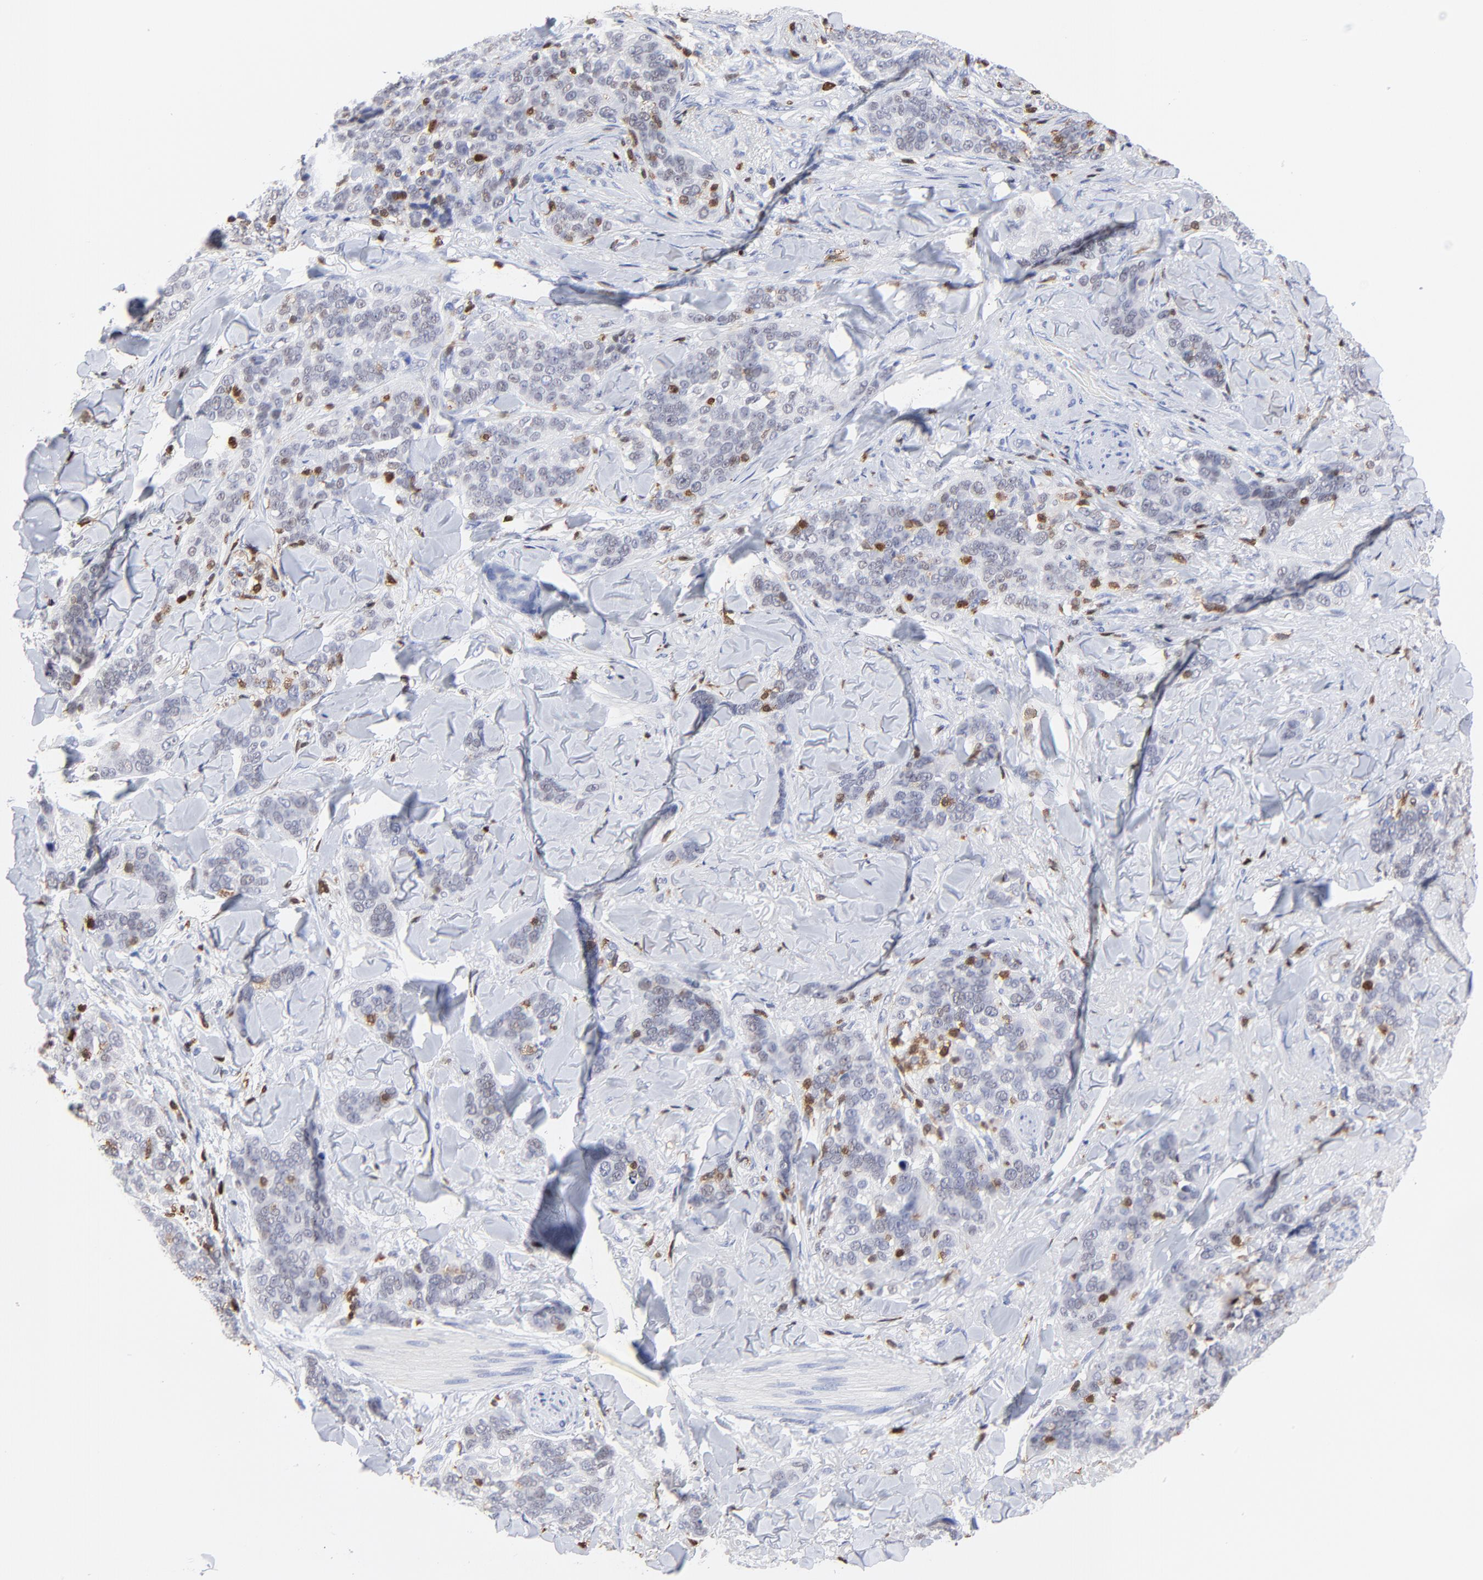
{"staining": {"intensity": "weak", "quantity": "25%-75%", "location": "nuclear"}, "tissue": "skin cancer", "cell_type": "Tumor cells", "image_type": "cancer", "snomed": [{"axis": "morphology", "description": "Normal tissue, NOS"}, {"axis": "morphology", "description": "Squamous cell carcinoma, NOS"}, {"axis": "topography", "description": "Skin"}], "caption": "Protein staining of skin squamous cell carcinoma tissue demonstrates weak nuclear expression in about 25%-75% of tumor cells.", "gene": "ZAP70", "patient": {"sex": "female", "age": 83}}